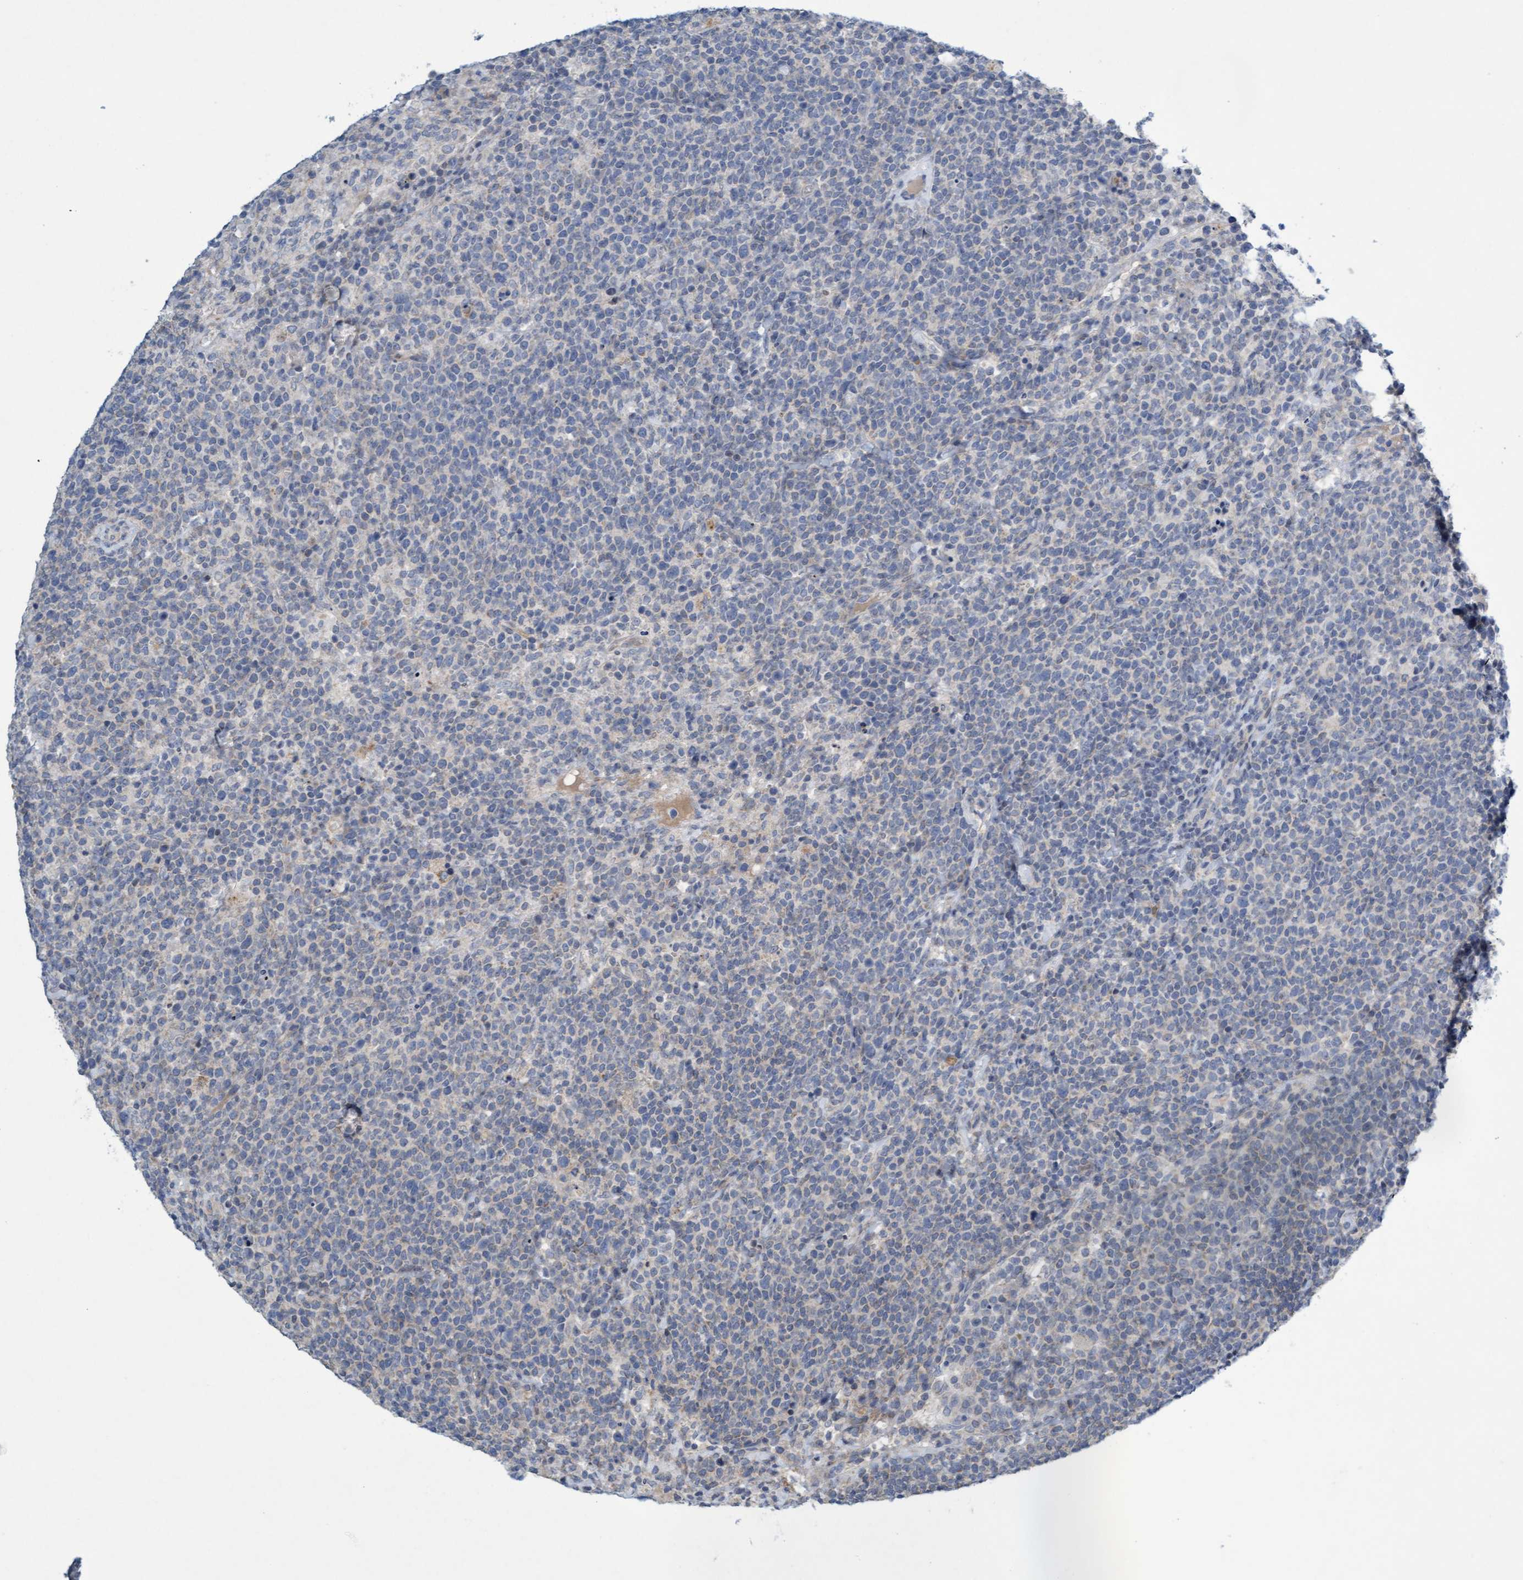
{"staining": {"intensity": "weak", "quantity": "<25%", "location": "cytoplasmic/membranous"}, "tissue": "lymphoma", "cell_type": "Tumor cells", "image_type": "cancer", "snomed": [{"axis": "morphology", "description": "Malignant lymphoma, non-Hodgkin's type, High grade"}, {"axis": "topography", "description": "Lymph node"}], "caption": "Human high-grade malignant lymphoma, non-Hodgkin's type stained for a protein using immunohistochemistry exhibits no positivity in tumor cells.", "gene": "DDHD2", "patient": {"sex": "male", "age": 61}}